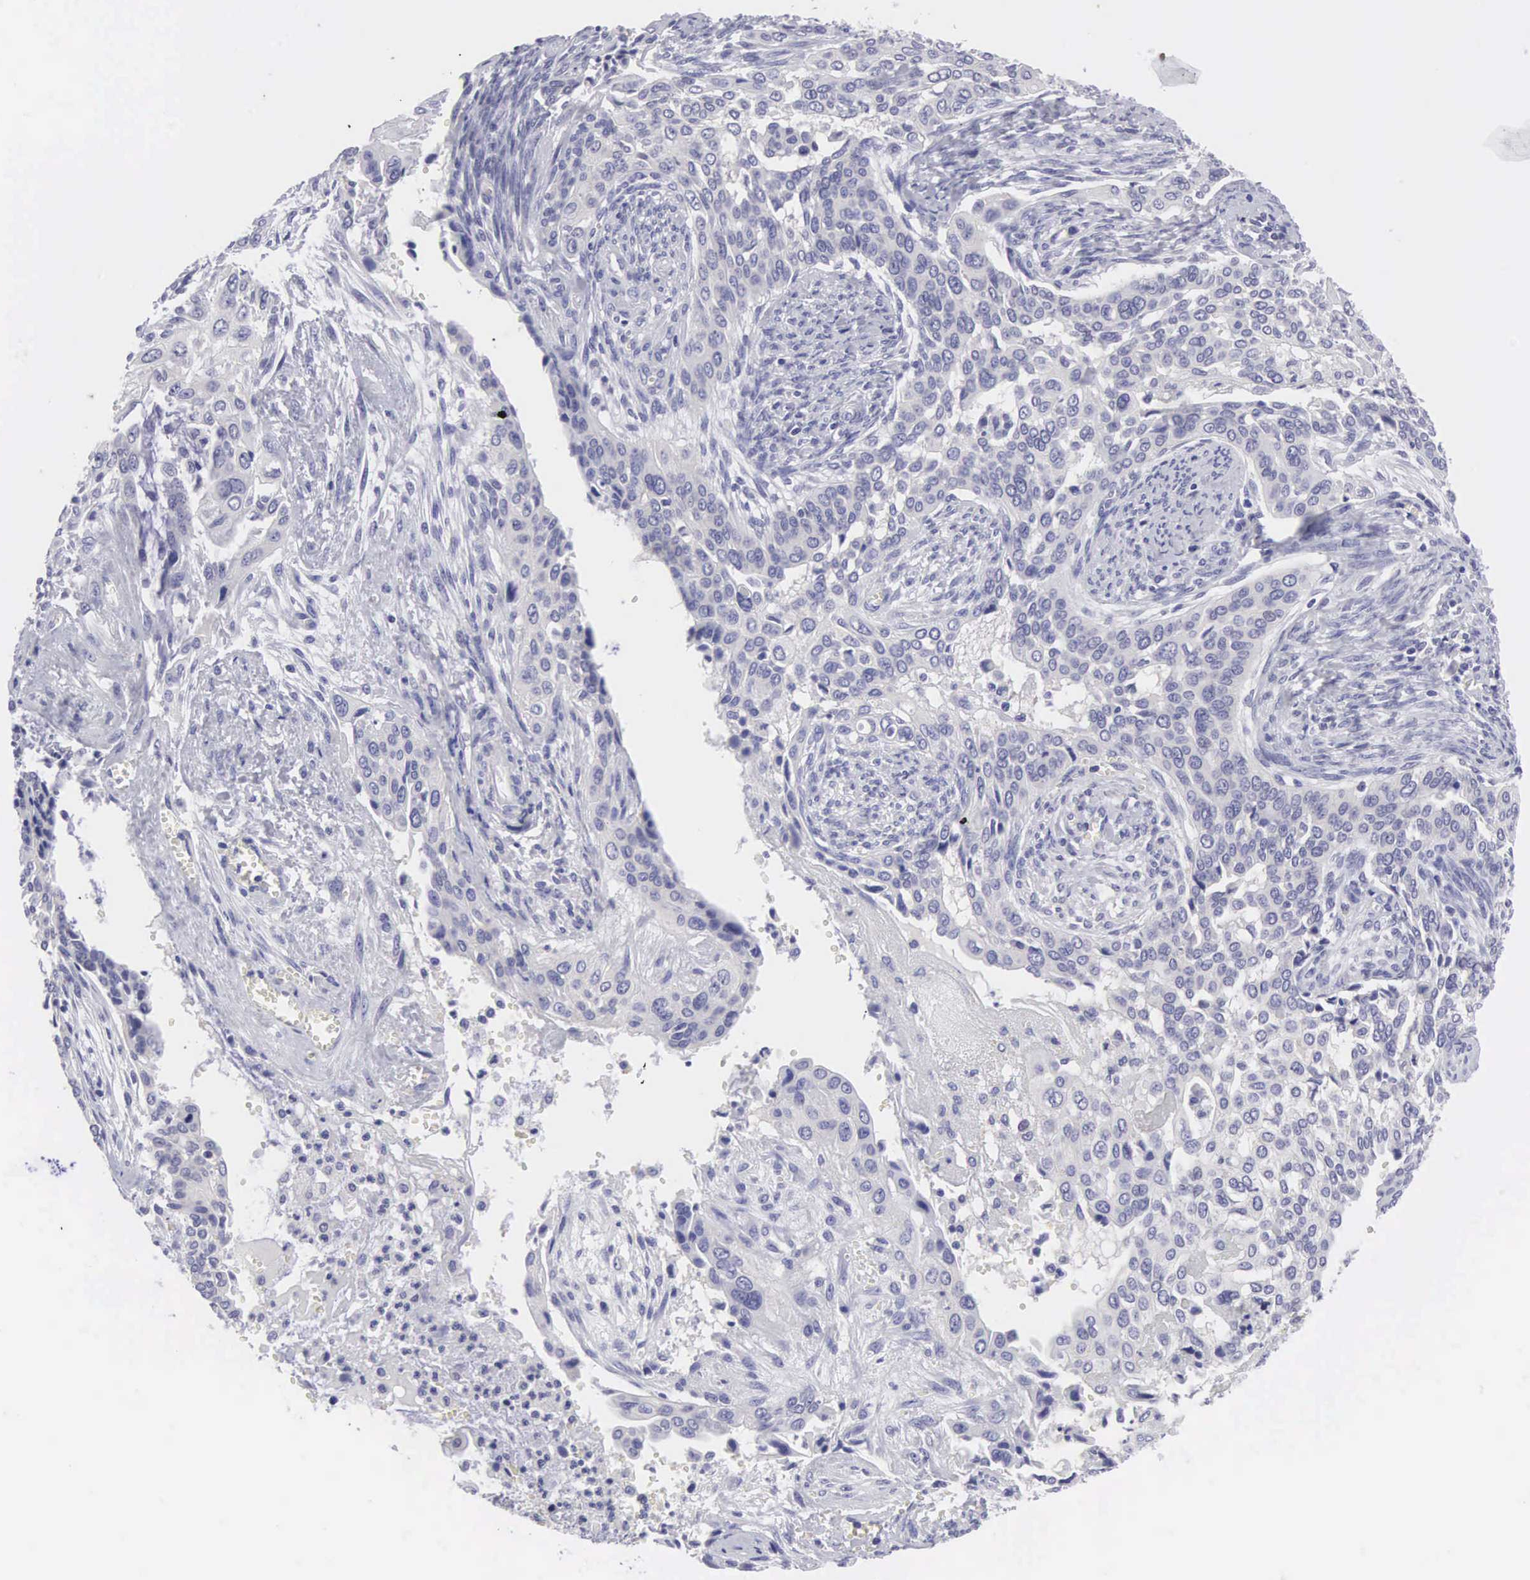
{"staining": {"intensity": "negative", "quantity": "none", "location": "none"}, "tissue": "cervical cancer", "cell_type": "Tumor cells", "image_type": "cancer", "snomed": [{"axis": "morphology", "description": "Squamous cell carcinoma, NOS"}, {"axis": "topography", "description": "Cervix"}], "caption": "Tumor cells show no significant protein expression in cervical cancer (squamous cell carcinoma). (Brightfield microscopy of DAB (3,3'-diaminobenzidine) immunohistochemistry at high magnification).", "gene": "SLITRK4", "patient": {"sex": "female", "age": 34}}